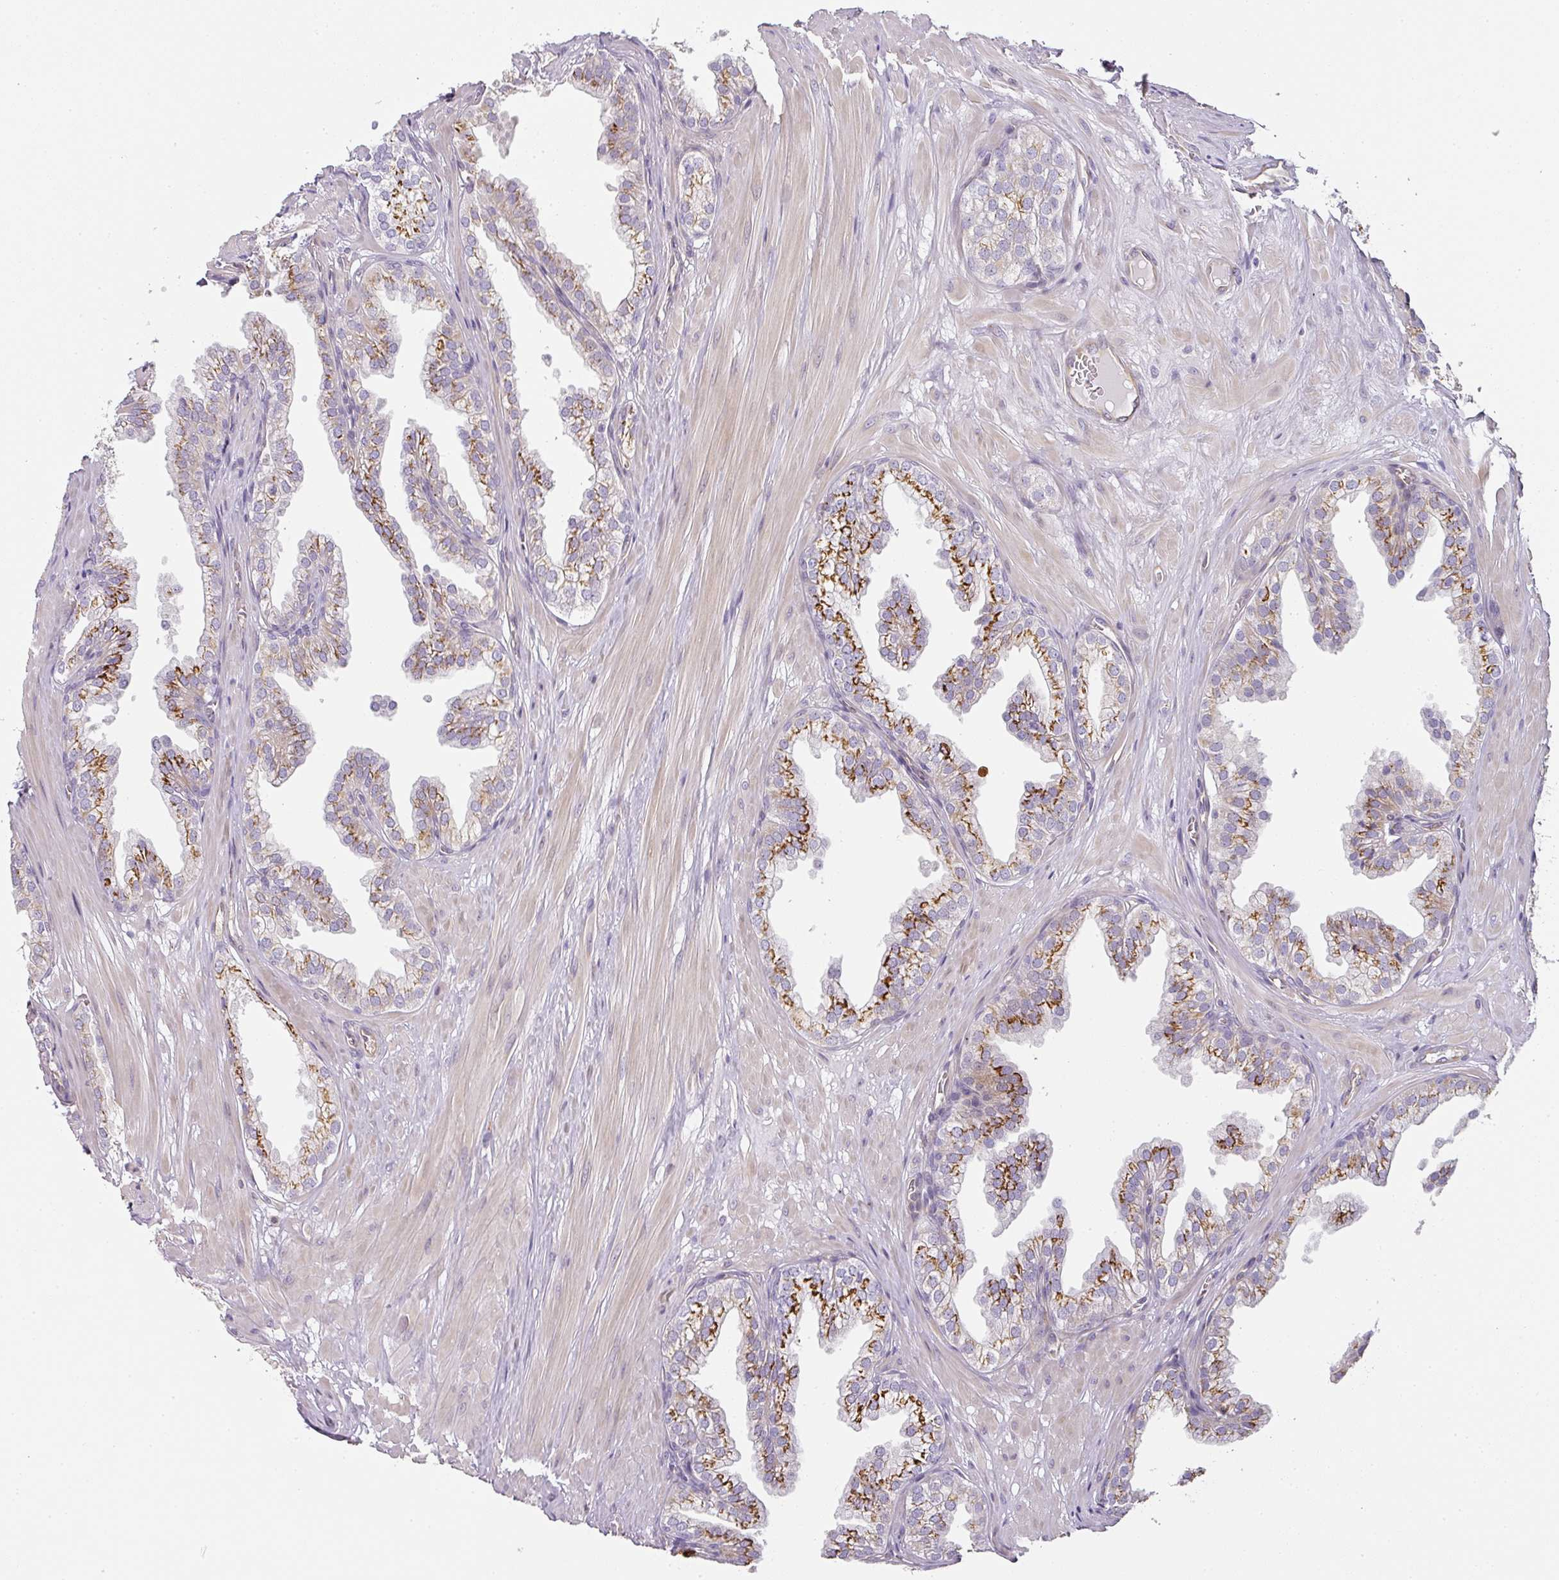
{"staining": {"intensity": "strong", "quantity": "25%-75%", "location": "cytoplasmic/membranous"}, "tissue": "prostate", "cell_type": "Glandular cells", "image_type": "normal", "snomed": [{"axis": "morphology", "description": "Normal tissue, NOS"}, {"axis": "topography", "description": "Prostate"}, {"axis": "topography", "description": "Peripheral nerve tissue"}], "caption": "High-power microscopy captured an IHC photomicrograph of unremarkable prostate, revealing strong cytoplasmic/membranous positivity in approximately 25%-75% of glandular cells. The staining is performed using DAB brown chromogen to label protein expression. The nuclei are counter-stained blue using hematoxylin.", "gene": "ATP8B2", "patient": {"sex": "male", "age": 55}}